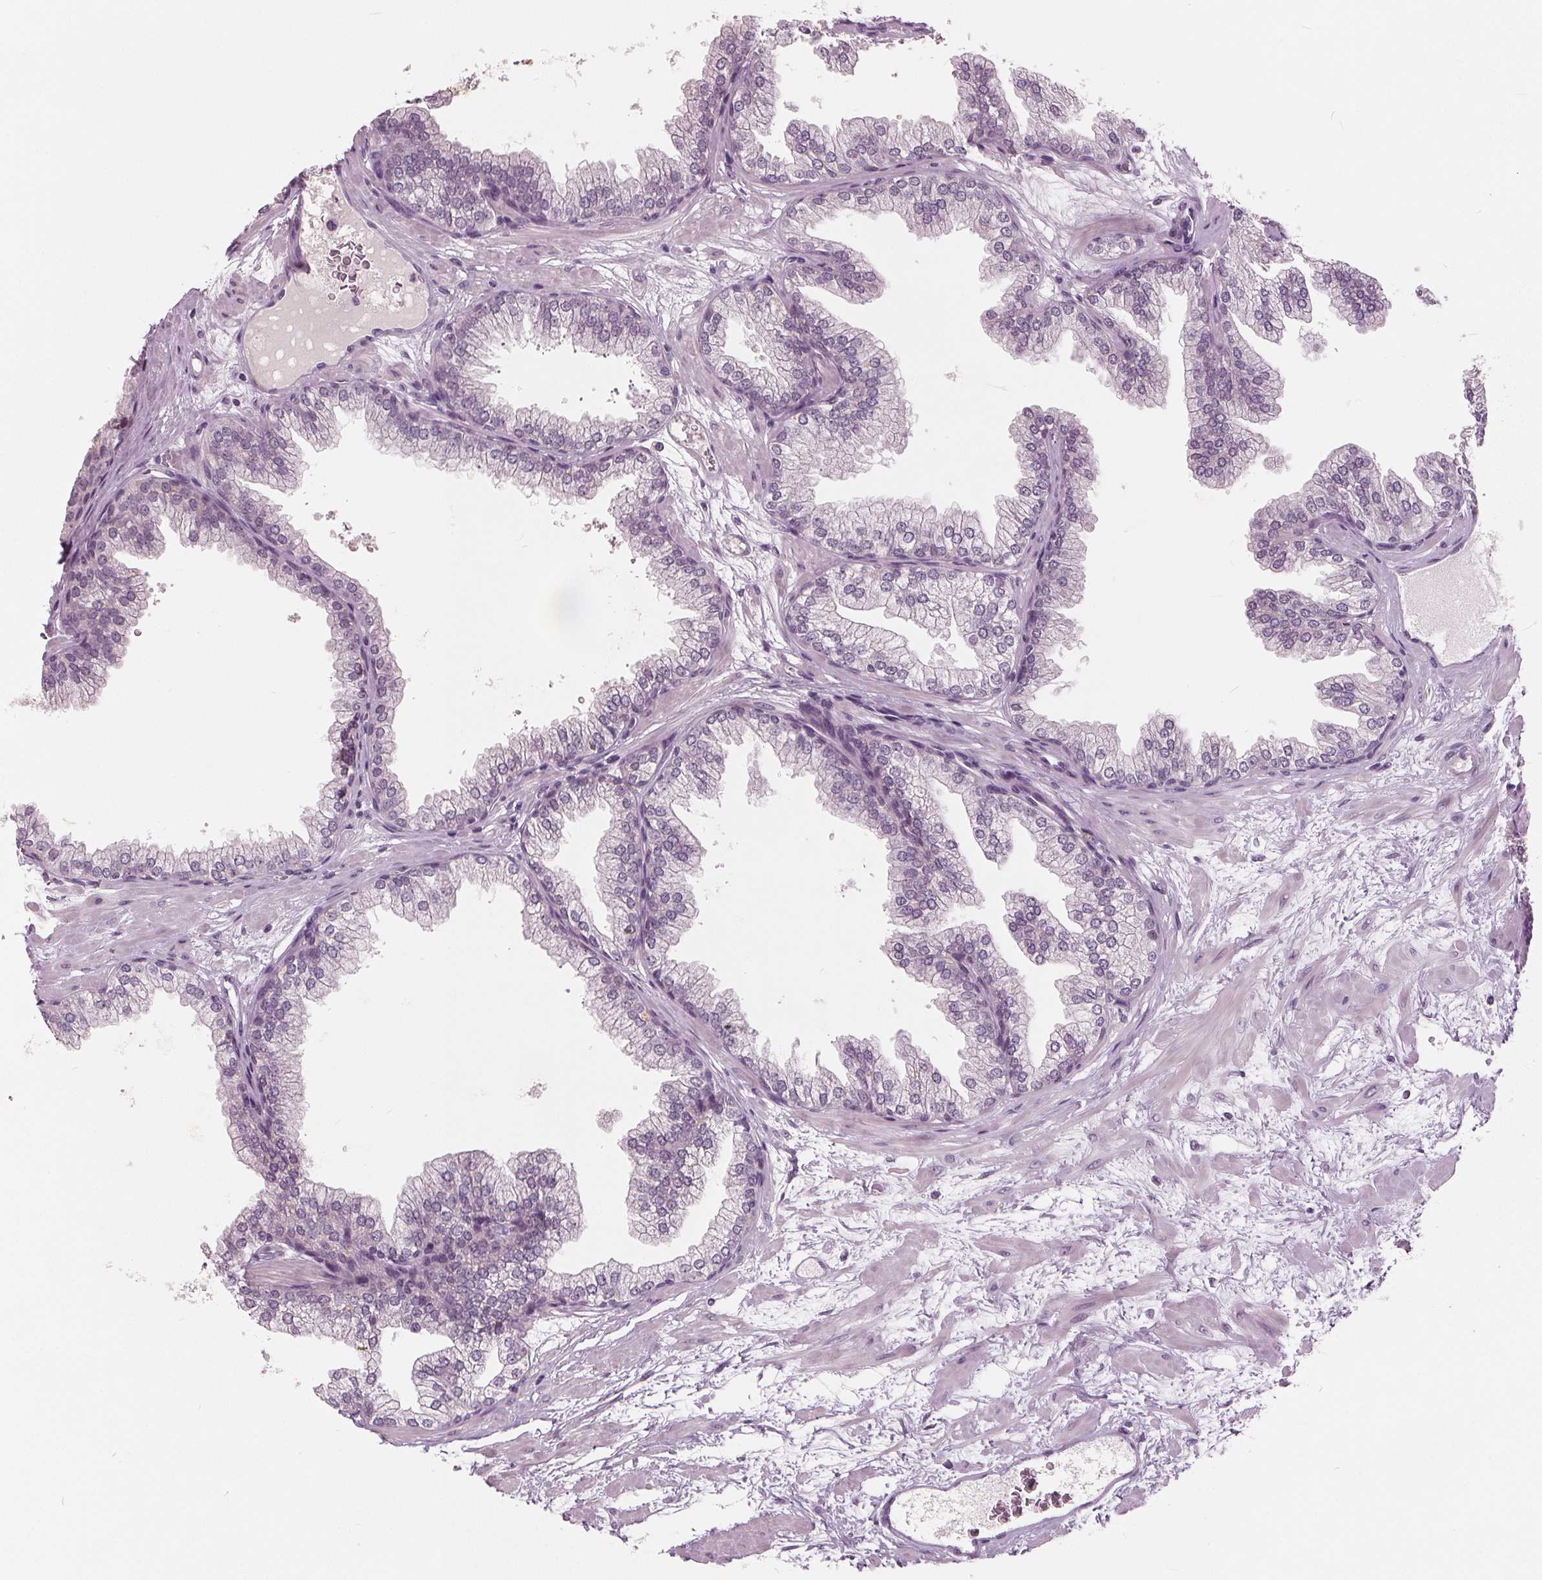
{"staining": {"intensity": "negative", "quantity": "none", "location": "none"}, "tissue": "prostate", "cell_type": "Glandular cells", "image_type": "normal", "snomed": [{"axis": "morphology", "description": "Normal tissue, NOS"}, {"axis": "topography", "description": "Prostate"}], "caption": "High magnification brightfield microscopy of unremarkable prostate stained with DAB (brown) and counterstained with hematoxylin (blue): glandular cells show no significant staining.", "gene": "TKFC", "patient": {"sex": "male", "age": 37}}